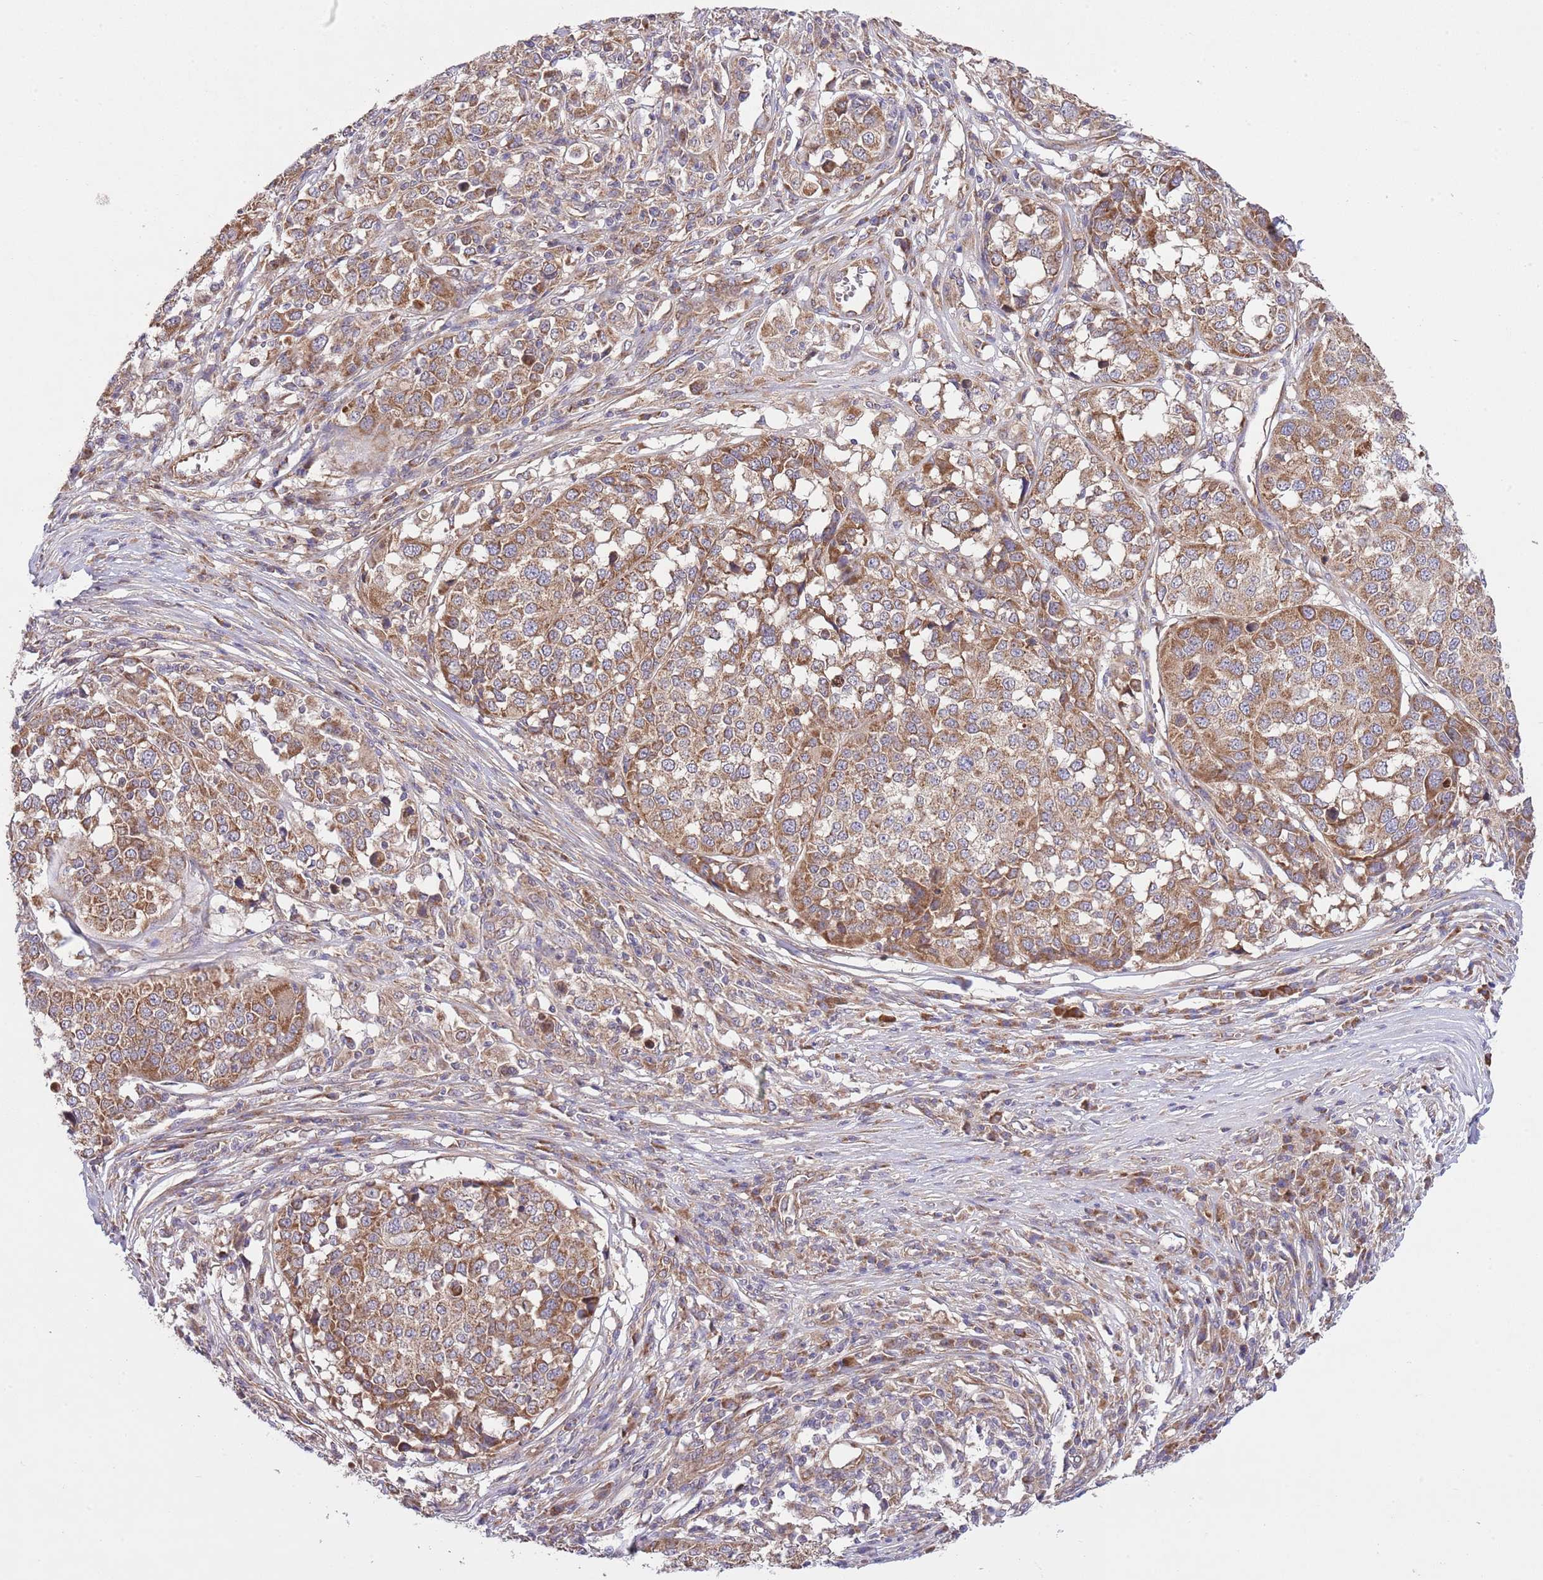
{"staining": {"intensity": "moderate", "quantity": ">75%", "location": "cytoplasmic/membranous"}, "tissue": "melanoma", "cell_type": "Tumor cells", "image_type": "cancer", "snomed": [{"axis": "morphology", "description": "Malignant melanoma, Metastatic site"}, {"axis": "topography", "description": "Lymph node"}], "caption": "IHC staining of melanoma, which displays medium levels of moderate cytoplasmic/membranous staining in approximately >75% of tumor cells indicating moderate cytoplasmic/membranous protein staining. The staining was performed using DAB (3,3'-diaminobenzidine) (brown) for protein detection and nuclei were counterstained in hematoxylin (blue).", "gene": "MFNG", "patient": {"sex": "male", "age": 44}}